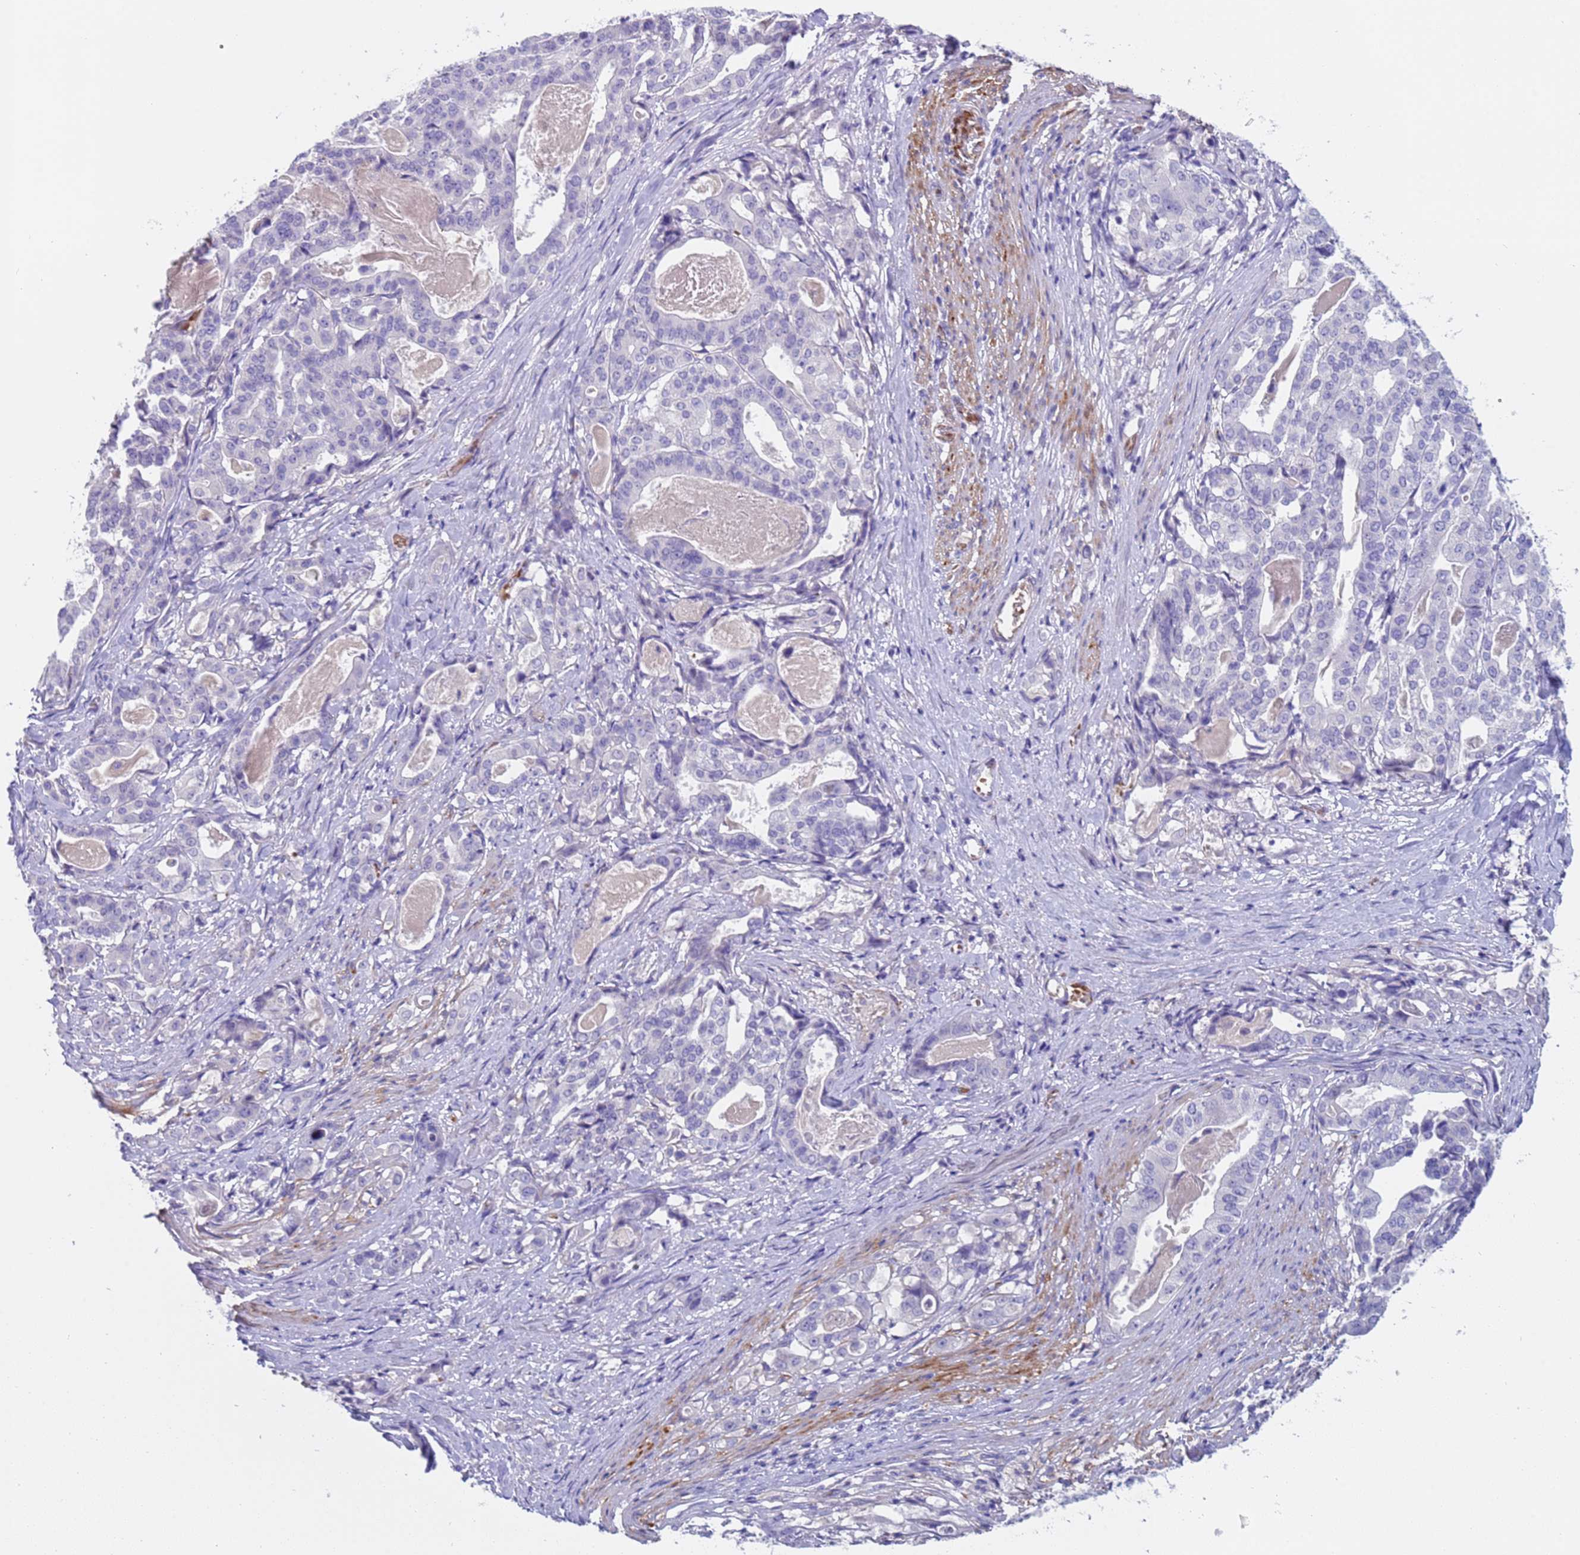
{"staining": {"intensity": "negative", "quantity": "none", "location": "none"}, "tissue": "stomach cancer", "cell_type": "Tumor cells", "image_type": "cancer", "snomed": [{"axis": "morphology", "description": "Adenocarcinoma, NOS"}, {"axis": "topography", "description": "Stomach"}], "caption": "There is no significant positivity in tumor cells of stomach cancer.", "gene": "KBTBD3", "patient": {"sex": "male", "age": 48}}